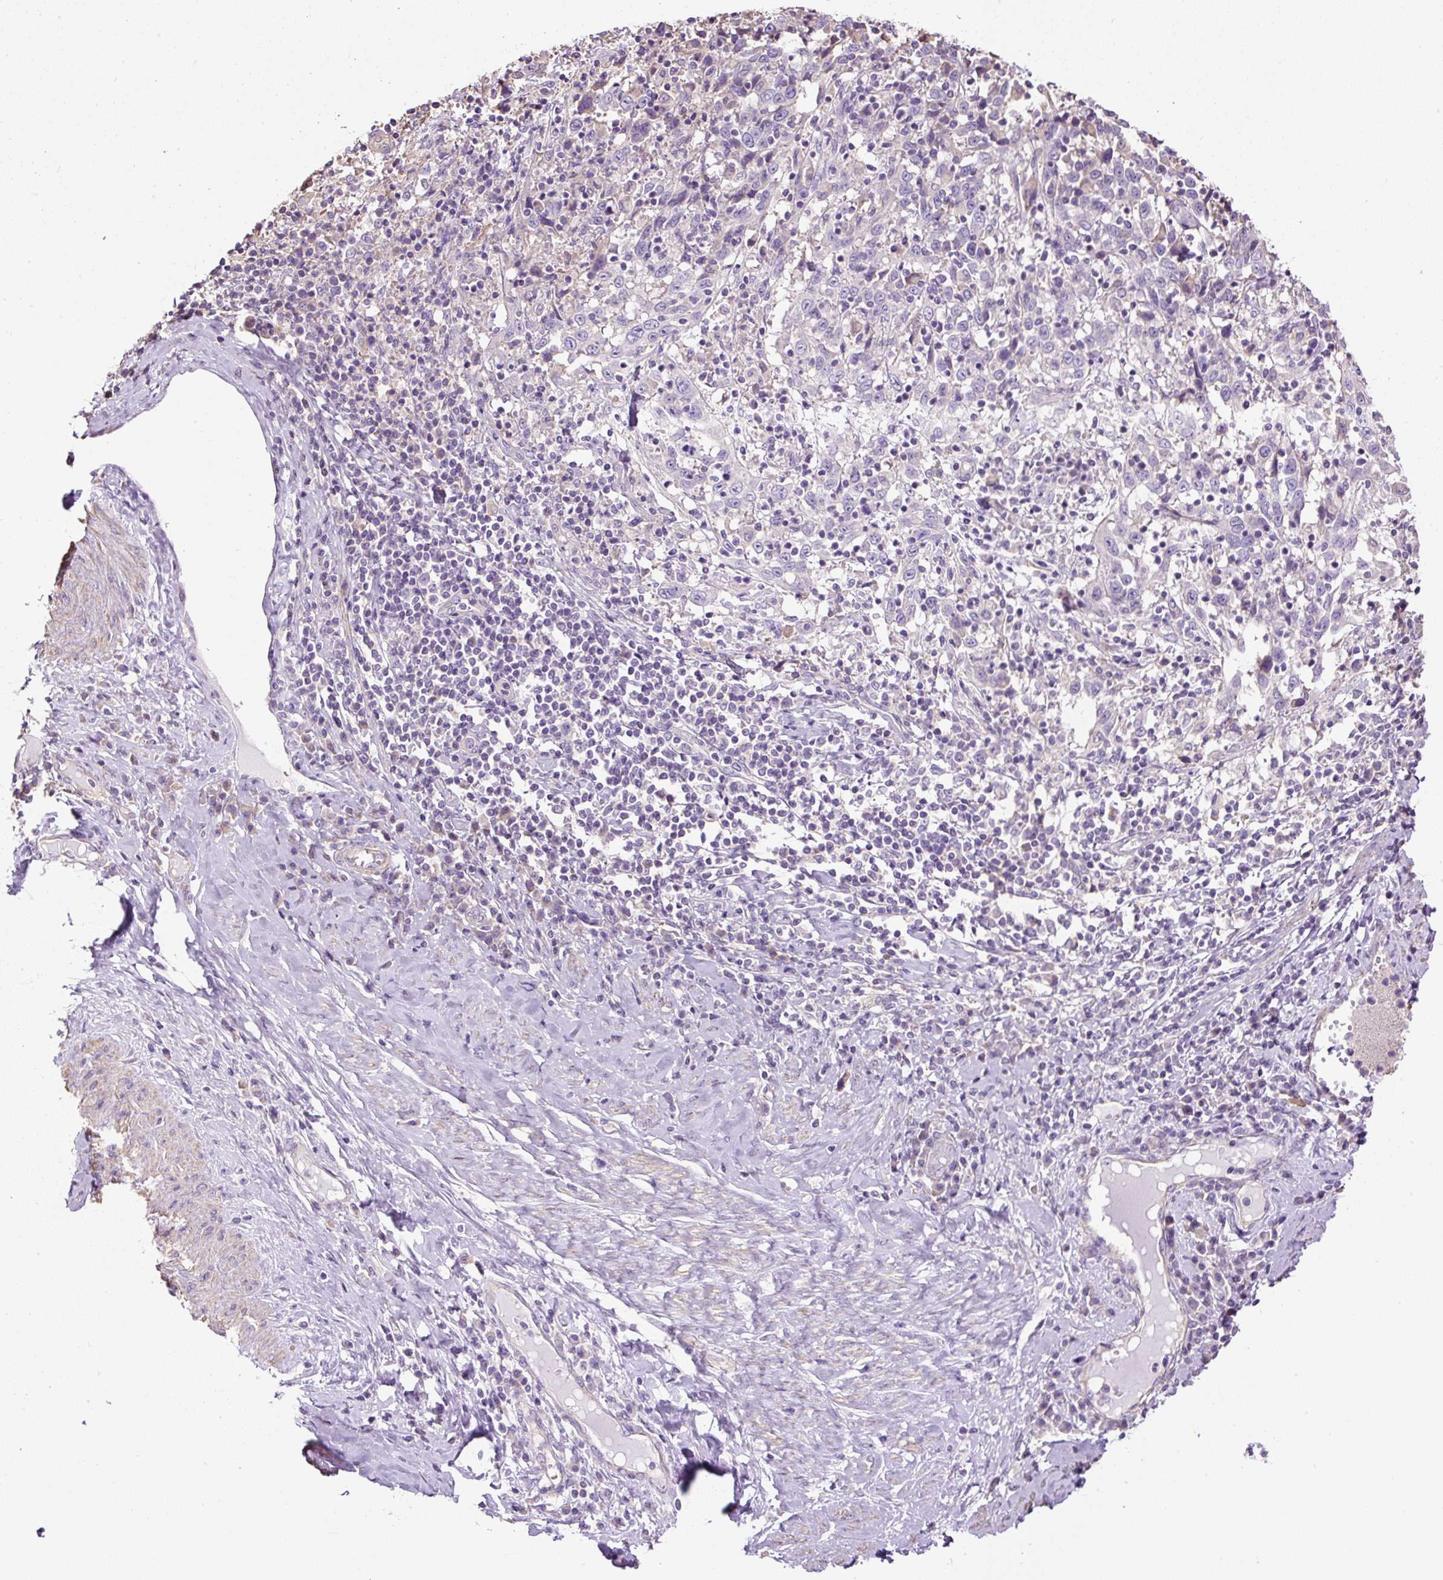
{"staining": {"intensity": "negative", "quantity": "none", "location": "none"}, "tissue": "cervical cancer", "cell_type": "Tumor cells", "image_type": "cancer", "snomed": [{"axis": "morphology", "description": "Squamous cell carcinoma, NOS"}, {"axis": "topography", "description": "Cervix"}], "caption": "High magnification brightfield microscopy of cervical cancer (squamous cell carcinoma) stained with DAB (3,3'-diaminobenzidine) (brown) and counterstained with hematoxylin (blue): tumor cells show no significant positivity. (DAB immunohistochemistry with hematoxylin counter stain).", "gene": "PDIA2", "patient": {"sex": "female", "age": 46}}